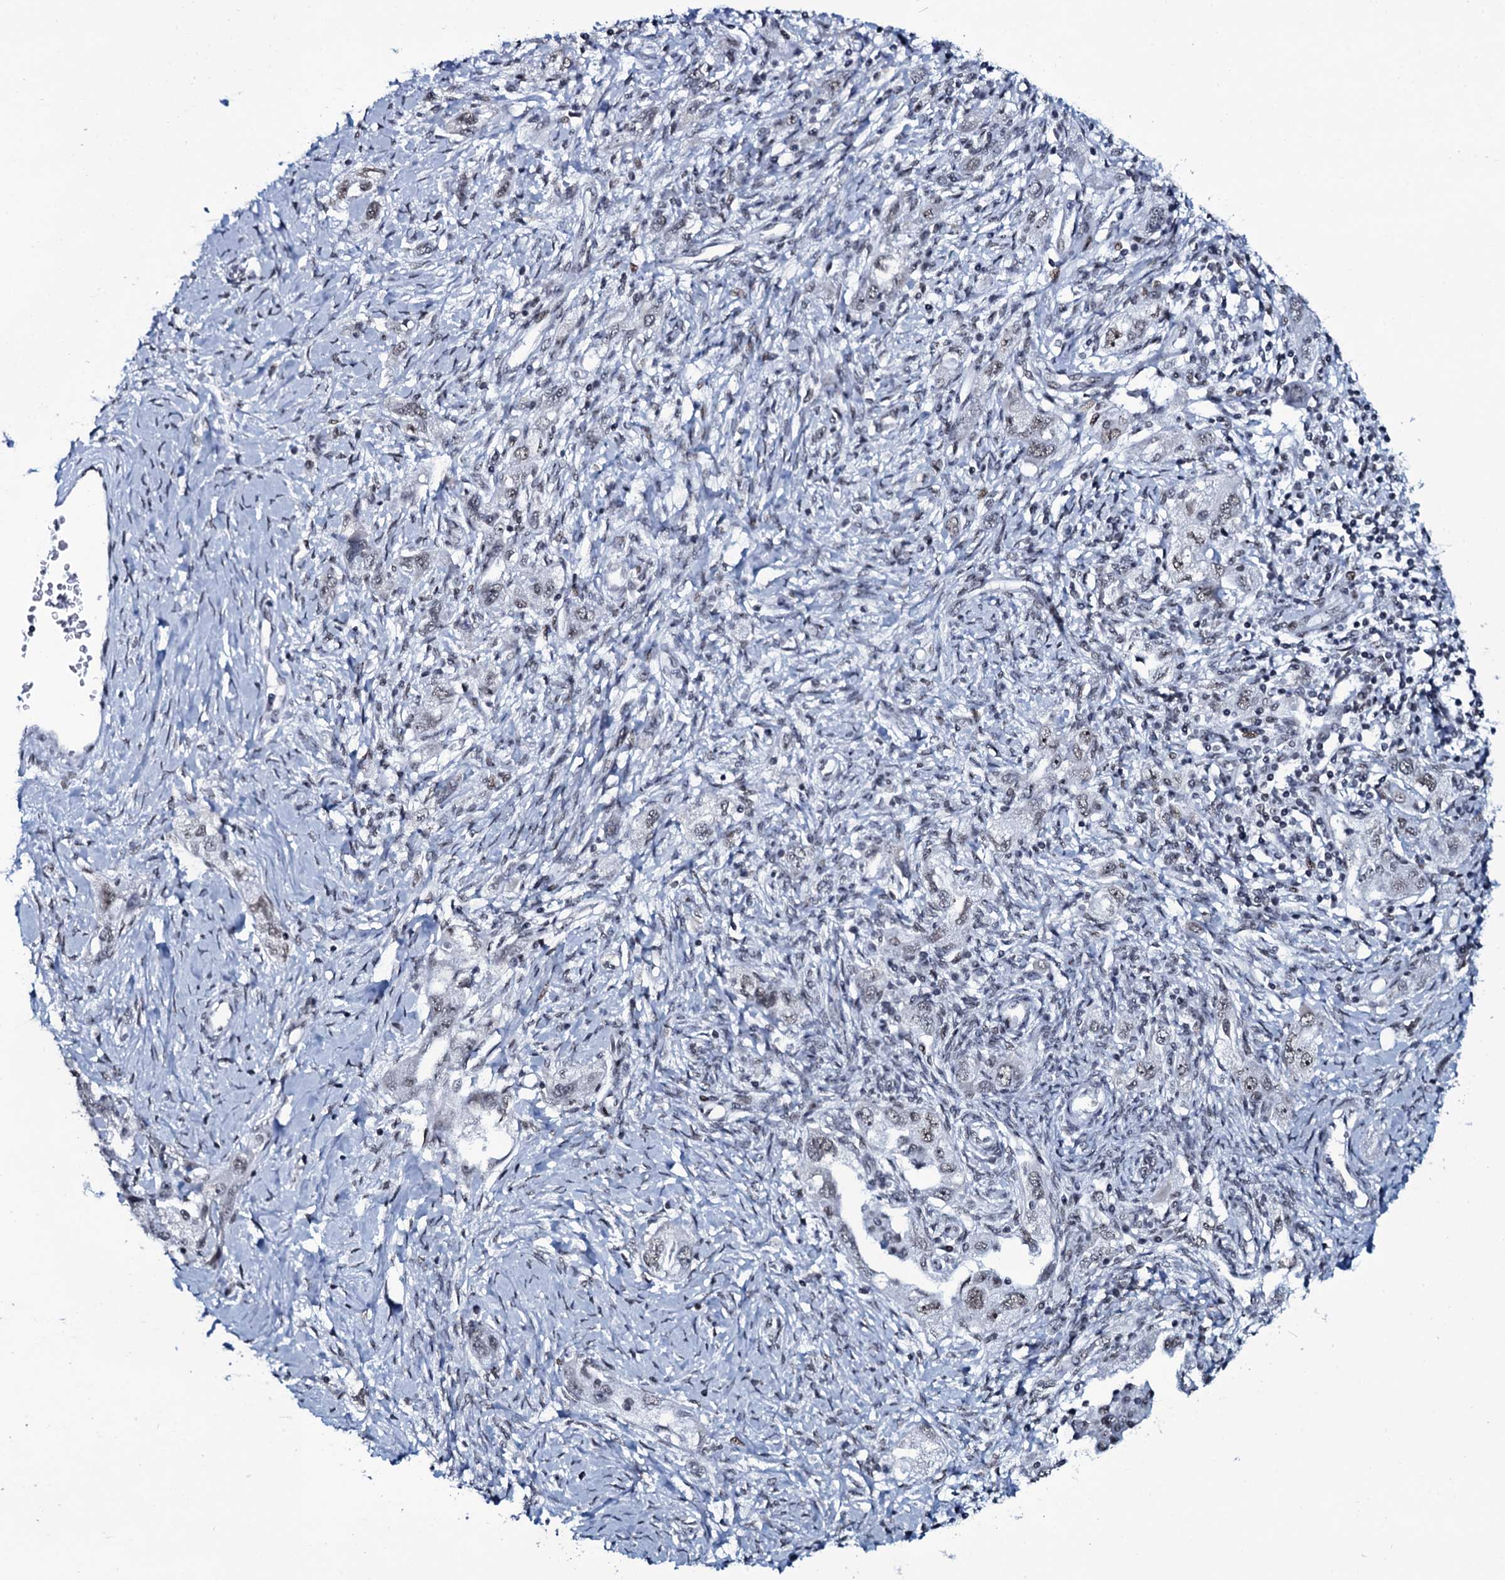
{"staining": {"intensity": "weak", "quantity": "<25%", "location": "nuclear"}, "tissue": "ovarian cancer", "cell_type": "Tumor cells", "image_type": "cancer", "snomed": [{"axis": "morphology", "description": "Carcinoma, NOS"}, {"axis": "morphology", "description": "Cystadenocarcinoma, serous, NOS"}, {"axis": "topography", "description": "Ovary"}], "caption": "An immunohistochemistry (IHC) histopathology image of ovarian carcinoma is shown. There is no staining in tumor cells of ovarian carcinoma.", "gene": "ZMIZ2", "patient": {"sex": "female", "age": 69}}